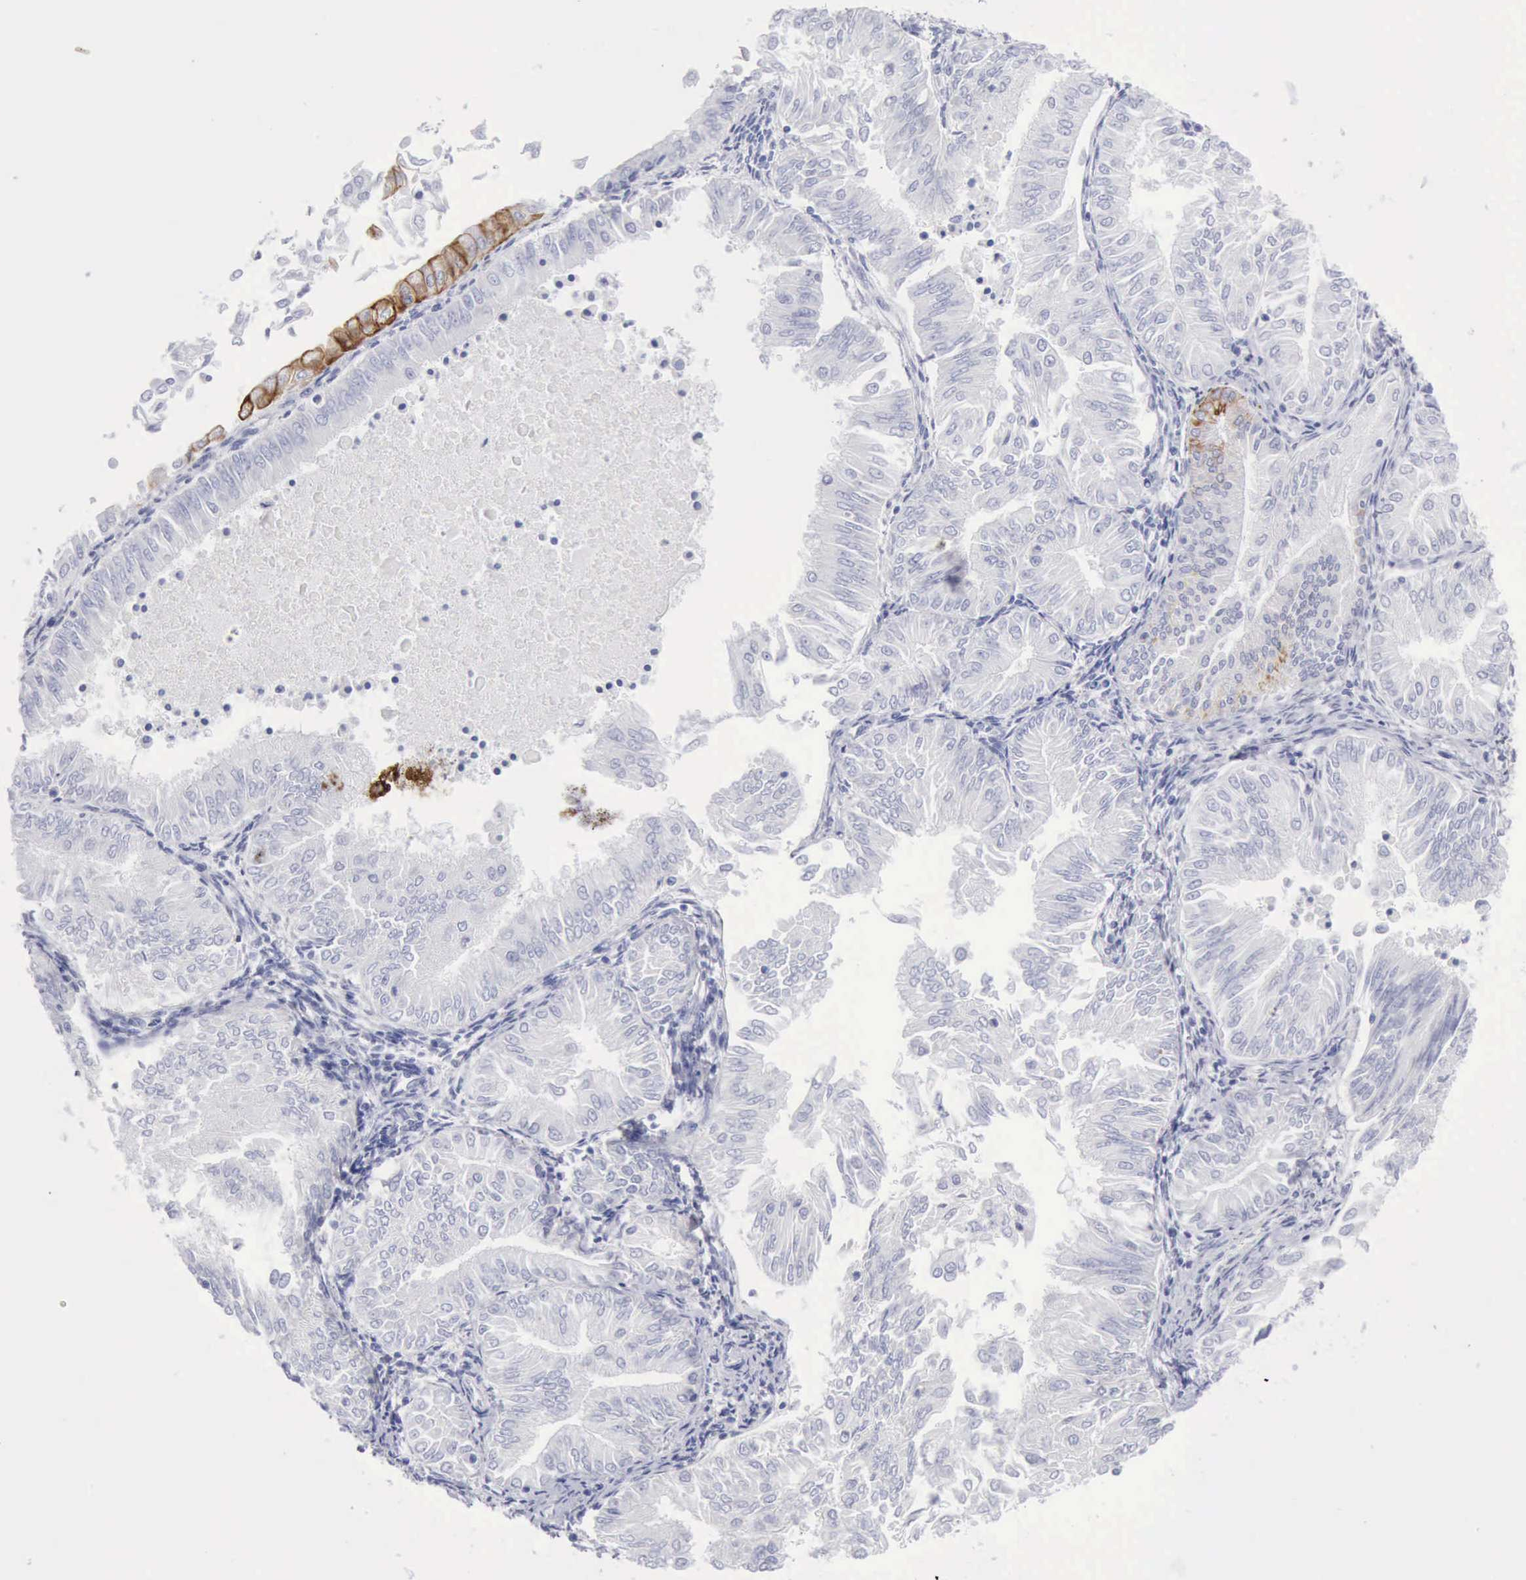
{"staining": {"intensity": "negative", "quantity": "none", "location": "none"}, "tissue": "endometrial cancer", "cell_type": "Tumor cells", "image_type": "cancer", "snomed": [{"axis": "morphology", "description": "Adenocarcinoma, NOS"}, {"axis": "topography", "description": "Endometrium"}], "caption": "The histopathology image exhibits no staining of tumor cells in adenocarcinoma (endometrial).", "gene": "KRT5", "patient": {"sex": "female", "age": 53}}